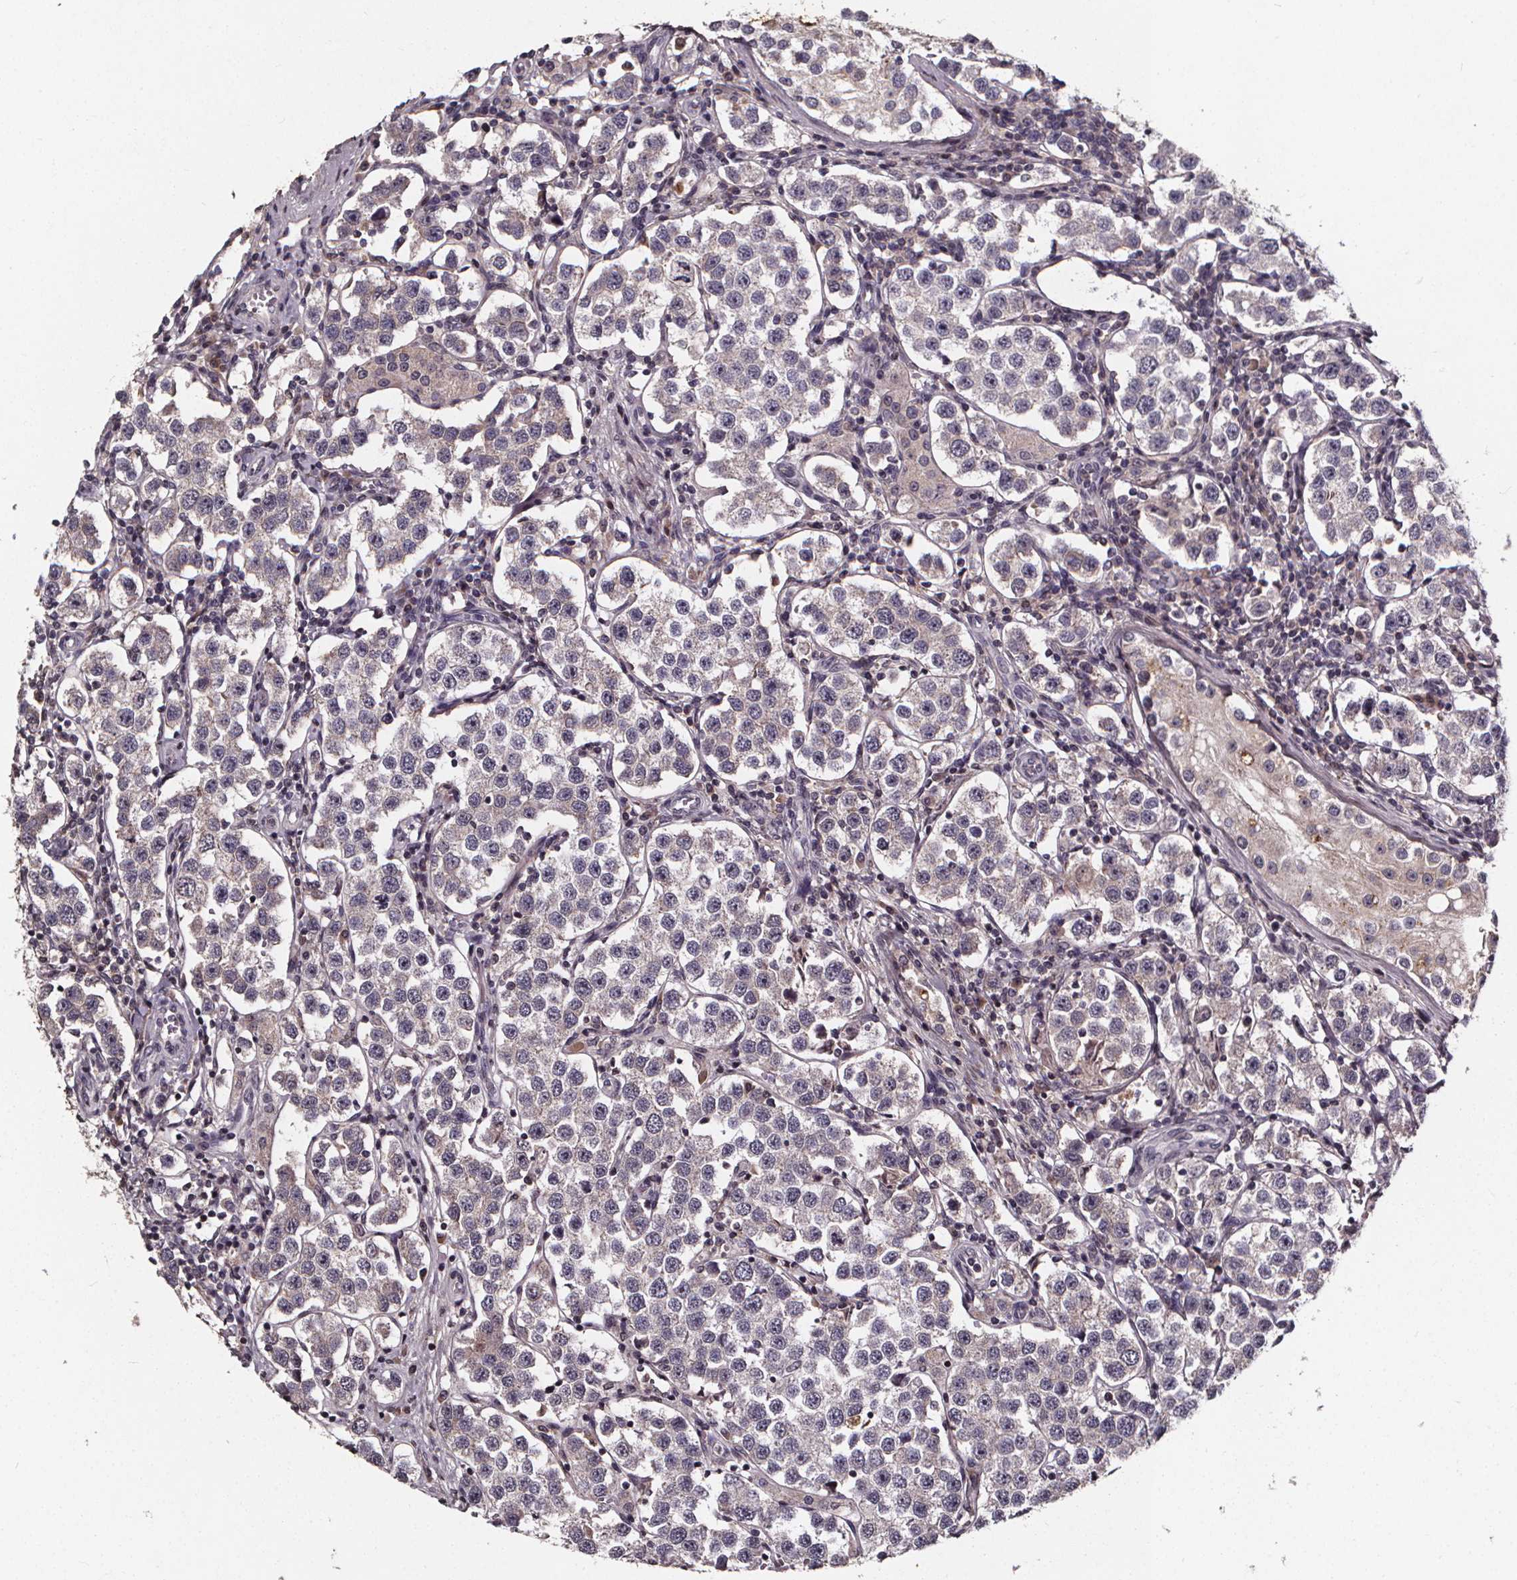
{"staining": {"intensity": "negative", "quantity": "none", "location": "none"}, "tissue": "testis cancer", "cell_type": "Tumor cells", "image_type": "cancer", "snomed": [{"axis": "morphology", "description": "Seminoma, NOS"}, {"axis": "topography", "description": "Testis"}], "caption": "Protein analysis of testis seminoma shows no significant staining in tumor cells.", "gene": "SPAG8", "patient": {"sex": "male", "age": 37}}